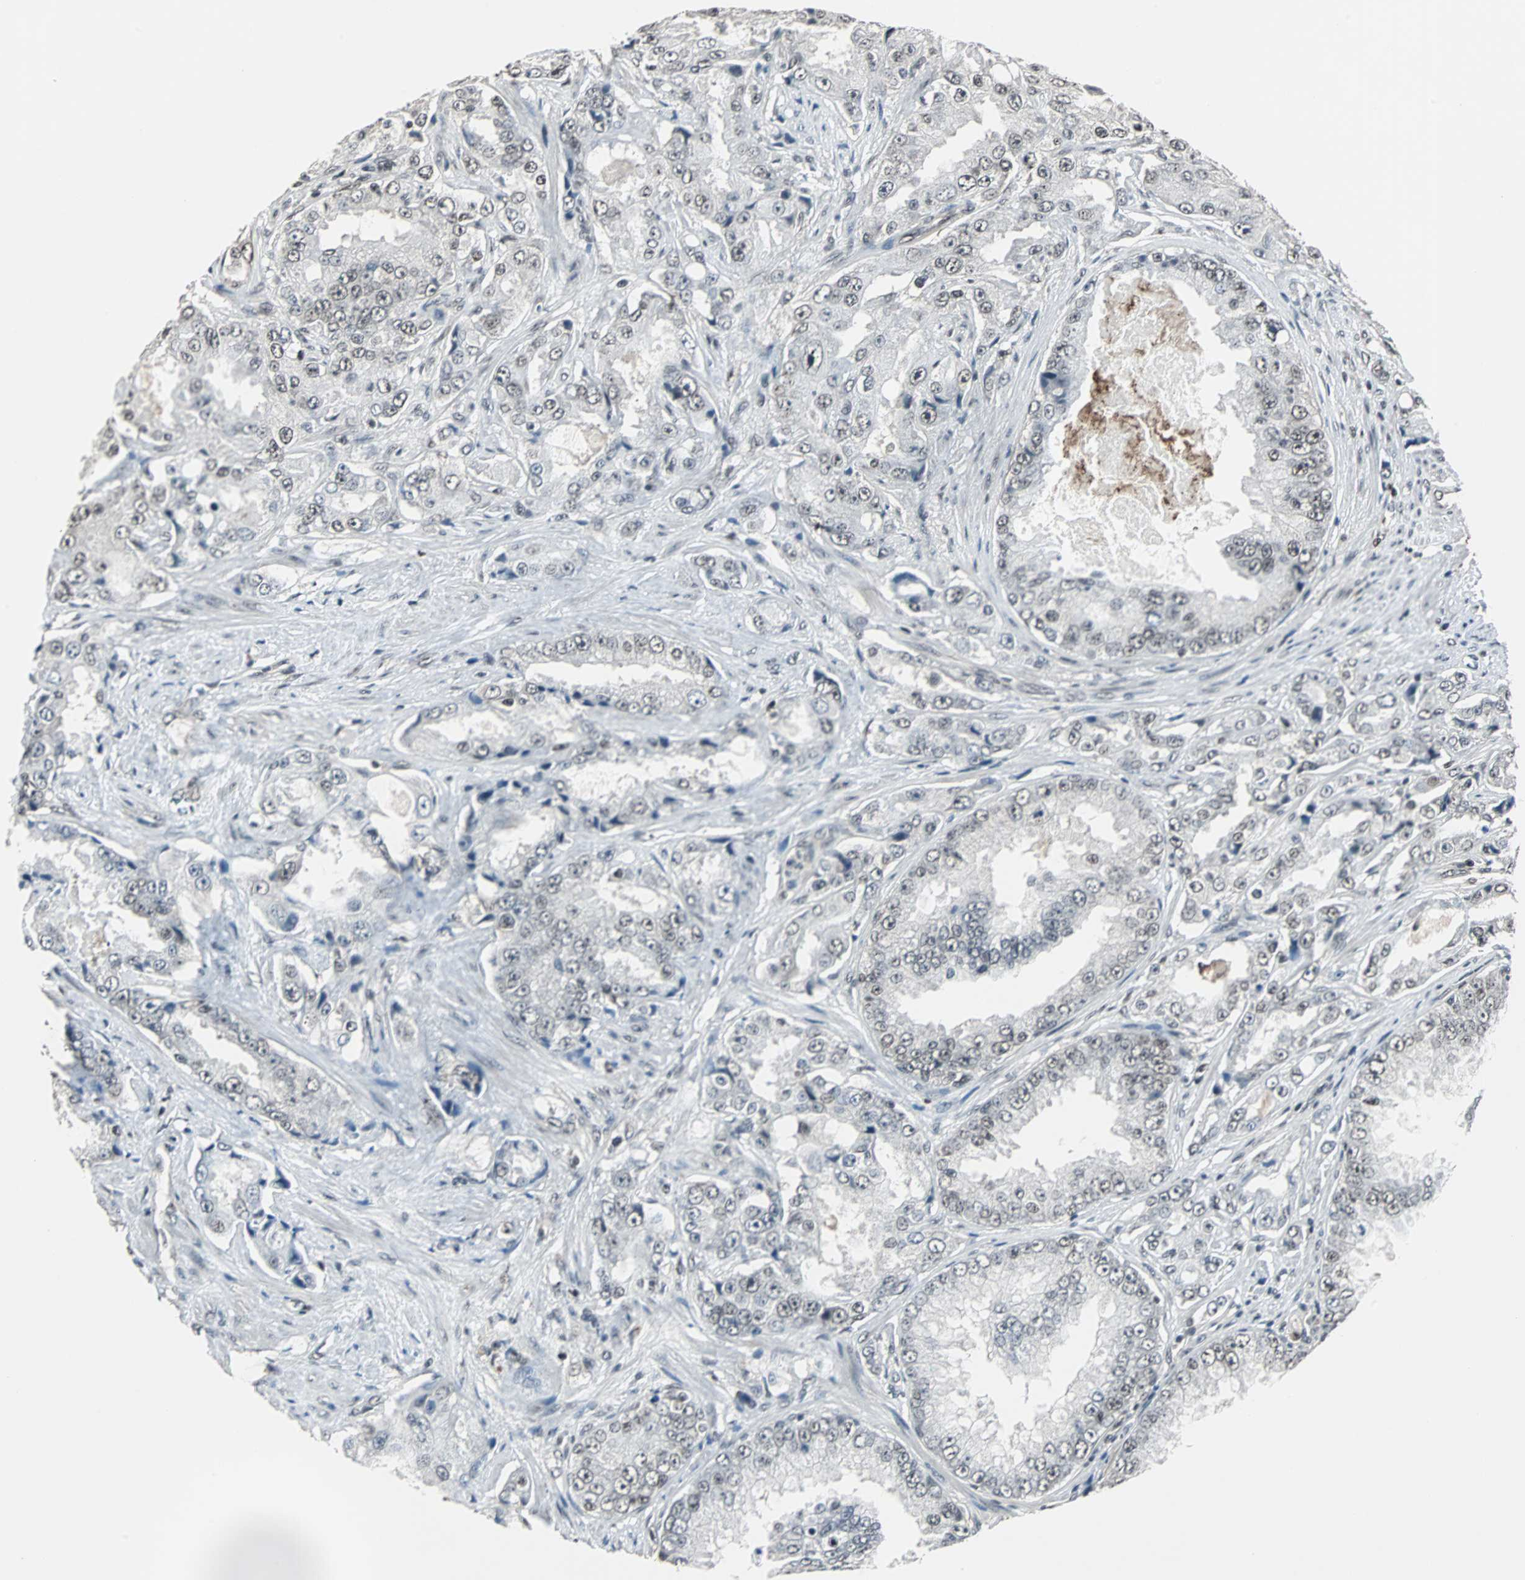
{"staining": {"intensity": "moderate", "quantity": "25%-75%", "location": "nuclear"}, "tissue": "prostate cancer", "cell_type": "Tumor cells", "image_type": "cancer", "snomed": [{"axis": "morphology", "description": "Adenocarcinoma, High grade"}, {"axis": "topography", "description": "Prostate"}], "caption": "DAB (3,3'-diaminobenzidine) immunohistochemical staining of prostate cancer demonstrates moderate nuclear protein positivity in approximately 25%-75% of tumor cells.", "gene": "MKX", "patient": {"sex": "male", "age": 73}}